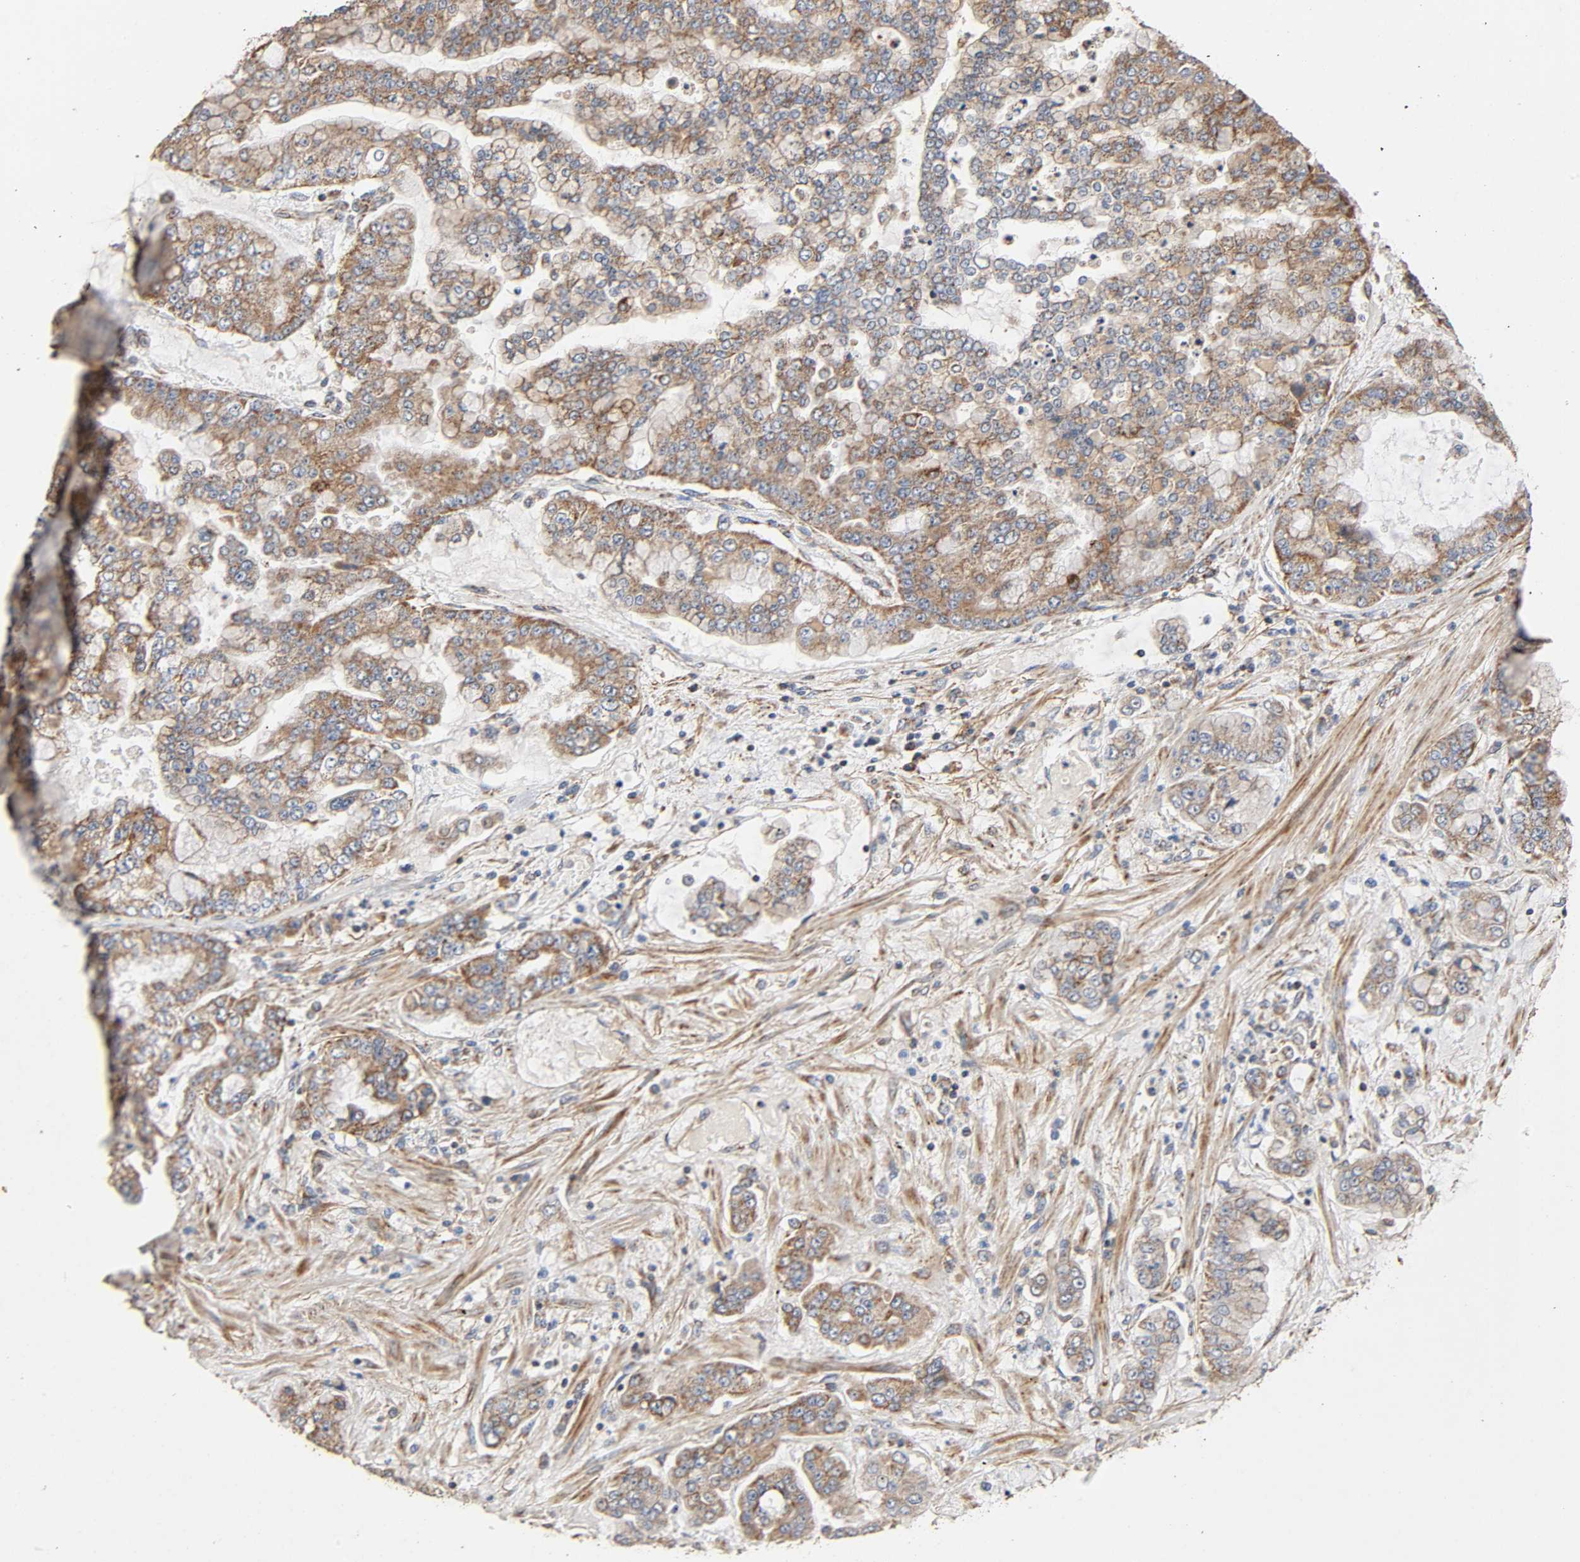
{"staining": {"intensity": "strong", "quantity": ">75%", "location": "cytoplasmic/membranous"}, "tissue": "stomach cancer", "cell_type": "Tumor cells", "image_type": "cancer", "snomed": [{"axis": "morphology", "description": "Normal tissue, NOS"}, {"axis": "morphology", "description": "Adenocarcinoma, NOS"}, {"axis": "topography", "description": "Stomach, upper"}, {"axis": "topography", "description": "Stomach"}], "caption": "The immunohistochemical stain highlights strong cytoplasmic/membranous expression in tumor cells of stomach cancer tissue.", "gene": "NDUFS3", "patient": {"sex": "male", "age": 76}}